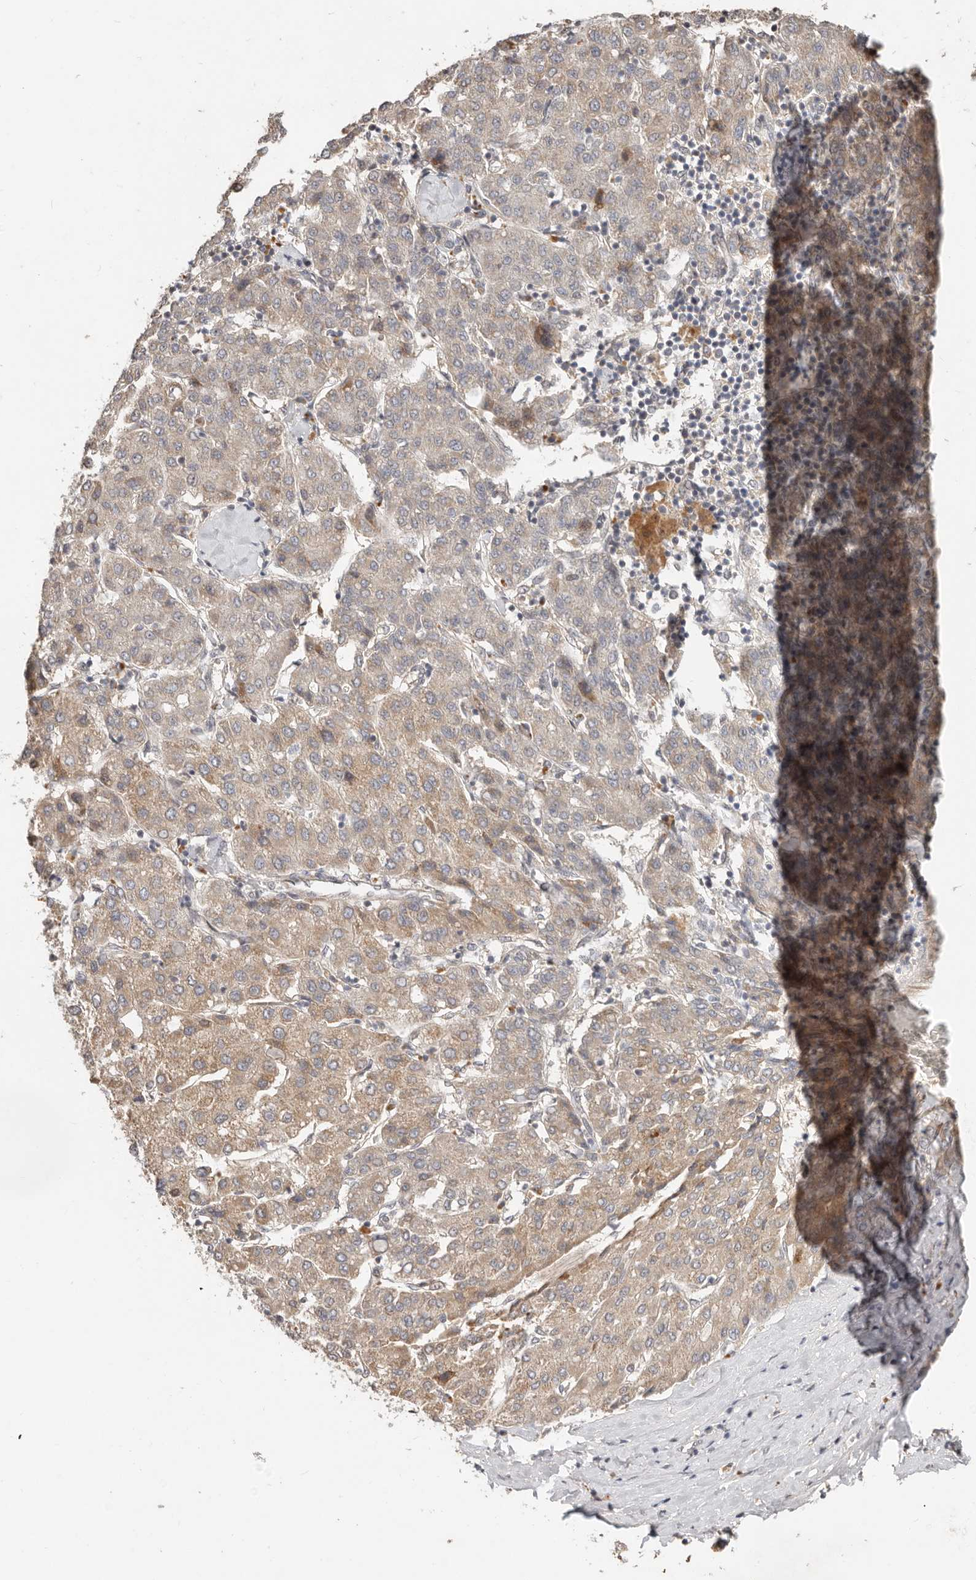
{"staining": {"intensity": "weak", "quantity": ">75%", "location": "cytoplasmic/membranous"}, "tissue": "liver cancer", "cell_type": "Tumor cells", "image_type": "cancer", "snomed": [{"axis": "morphology", "description": "Carcinoma, Hepatocellular, NOS"}, {"axis": "topography", "description": "Liver"}], "caption": "Liver hepatocellular carcinoma was stained to show a protein in brown. There is low levels of weak cytoplasmic/membranous expression in about >75% of tumor cells.", "gene": "MTFR2", "patient": {"sex": "male", "age": 65}}